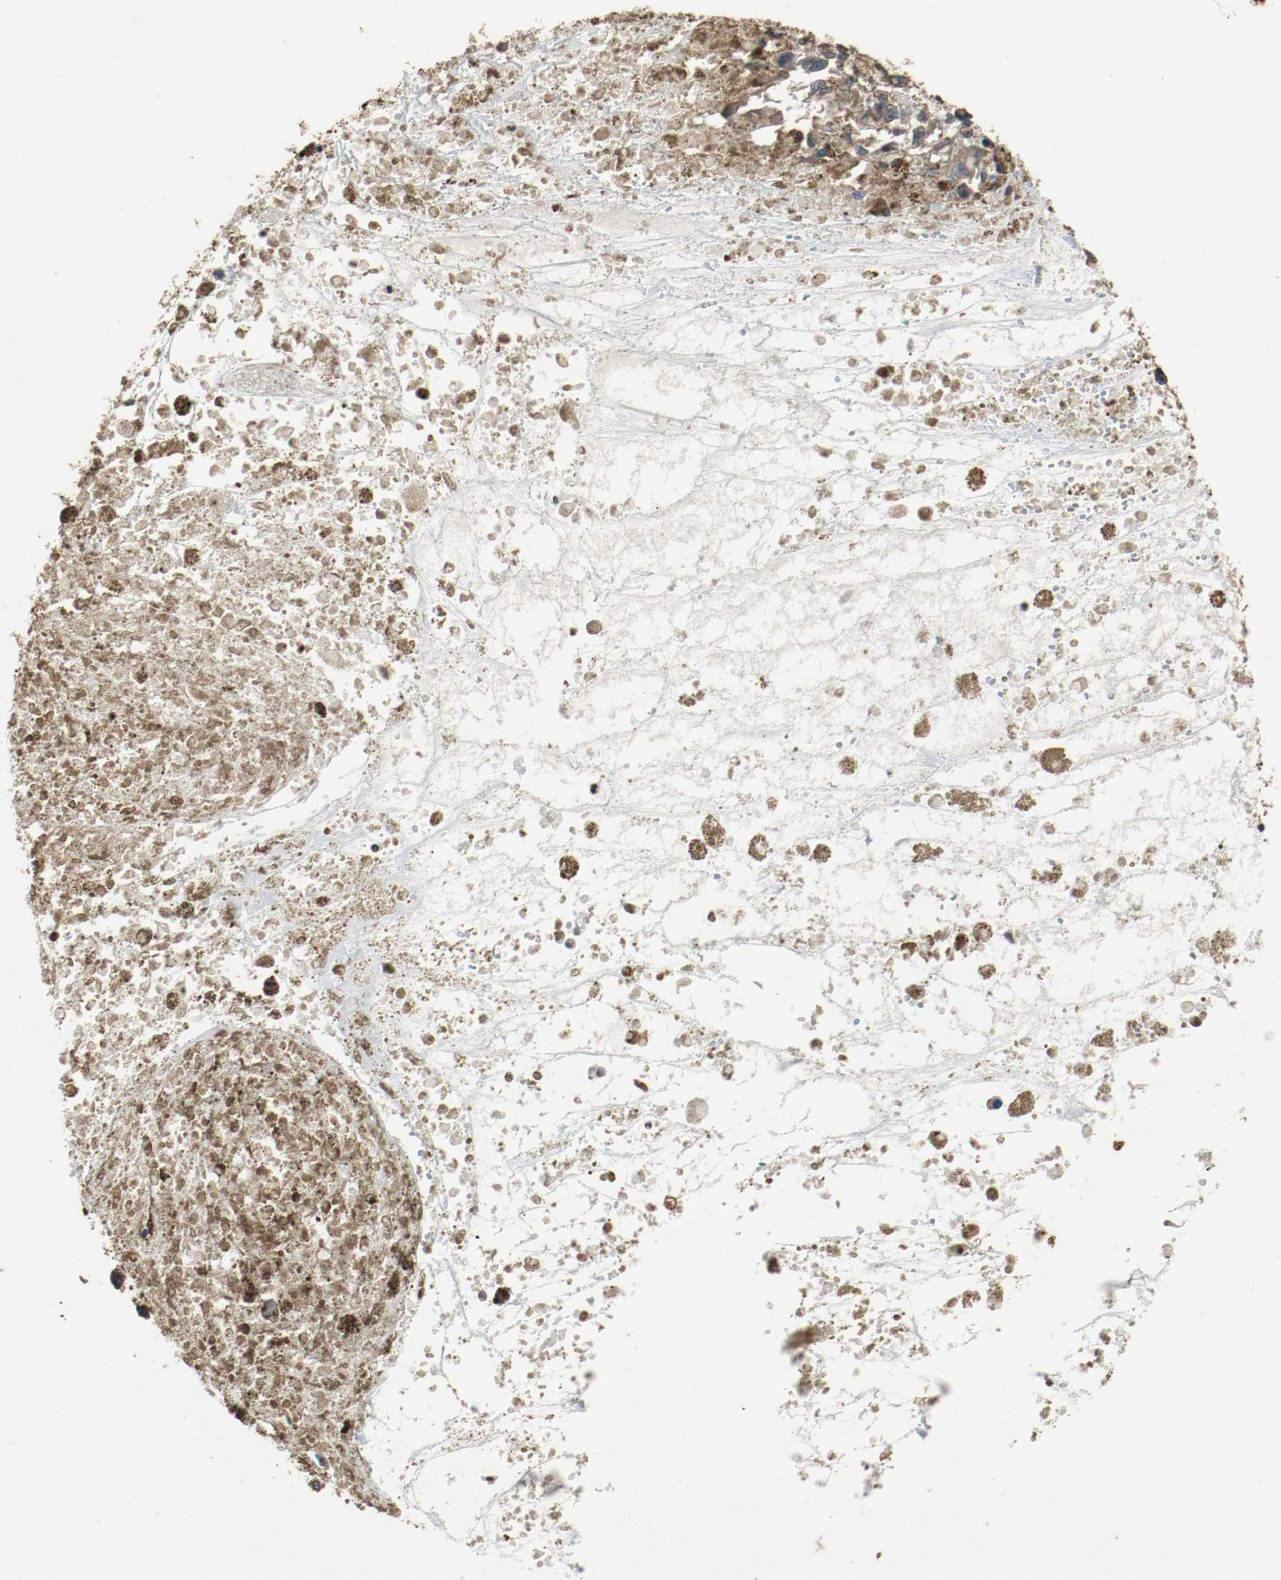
{"staining": {"intensity": "moderate", "quantity": "25%-75%", "location": "cytoplasmic/membranous"}, "tissue": "melanoma", "cell_type": "Tumor cells", "image_type": "cancer", "snomed": [{"axis": "morphology", "description": "Malignant melanoma, Metastatic site"}, {"axis": "topography", "description": "Lymph node"}], "caption": "A brown stain shows moderate cytoplasmic/membranous staining of a protein in human melanoma tumor cells. (DAB (3,3'-diaminobenzidine) IHC, brown staining for protein, blue staining for nuclei).", "gene": "RTN4", "patient": {"sex": "male", "age": 59}}